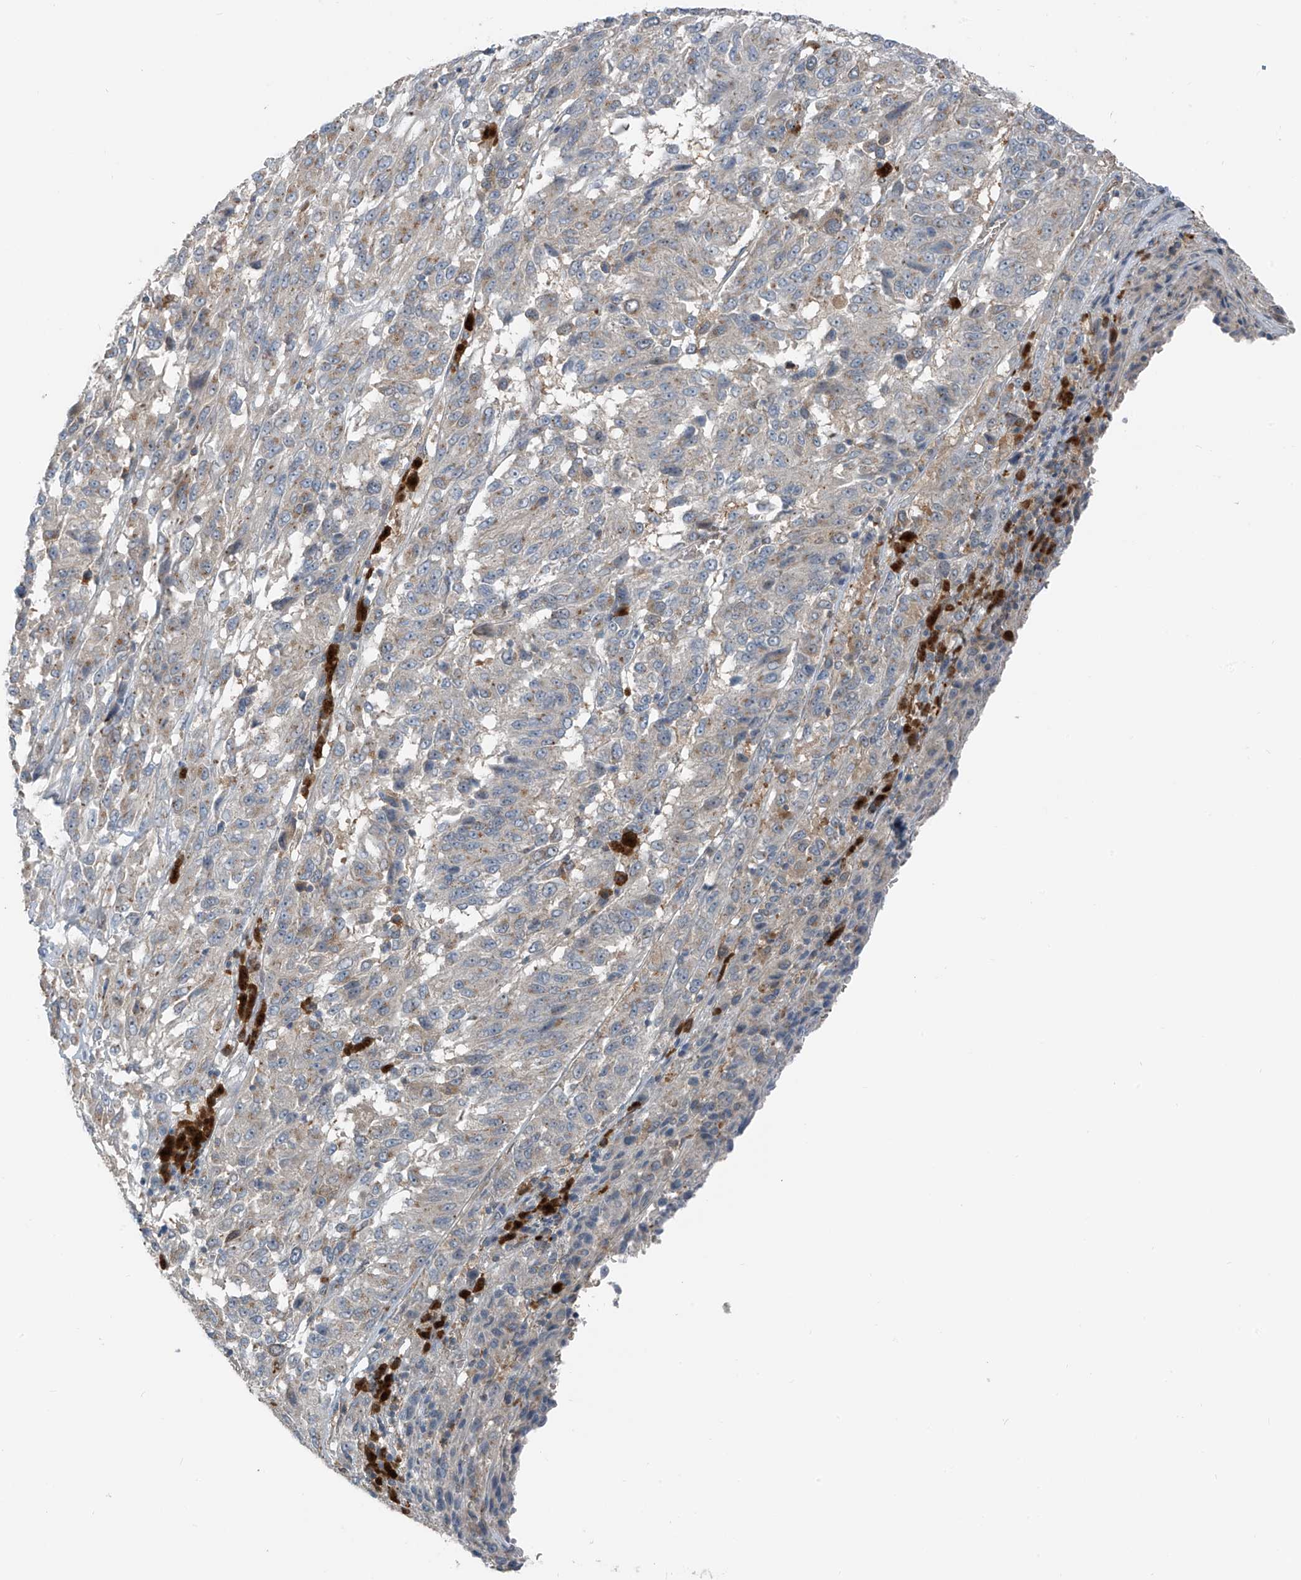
{"staining": {"intensity": "negative", "quantity": "none", "location": "none"}, "tissue": "melanoma", "cell_type": "Tumor cells", "image_type": "cancer", "snomed": [{"axis": "morphology", "description": "Malignant melanoma, Metastatic site"}, {"axis": "topography", "description": "Lung"}], "caption": "Melanoma was stained to show a protein in brown. There is no significant staining in tumor cells.", "gene": "SLC12A6", "patient": {"sex": "male", "age": 64}}